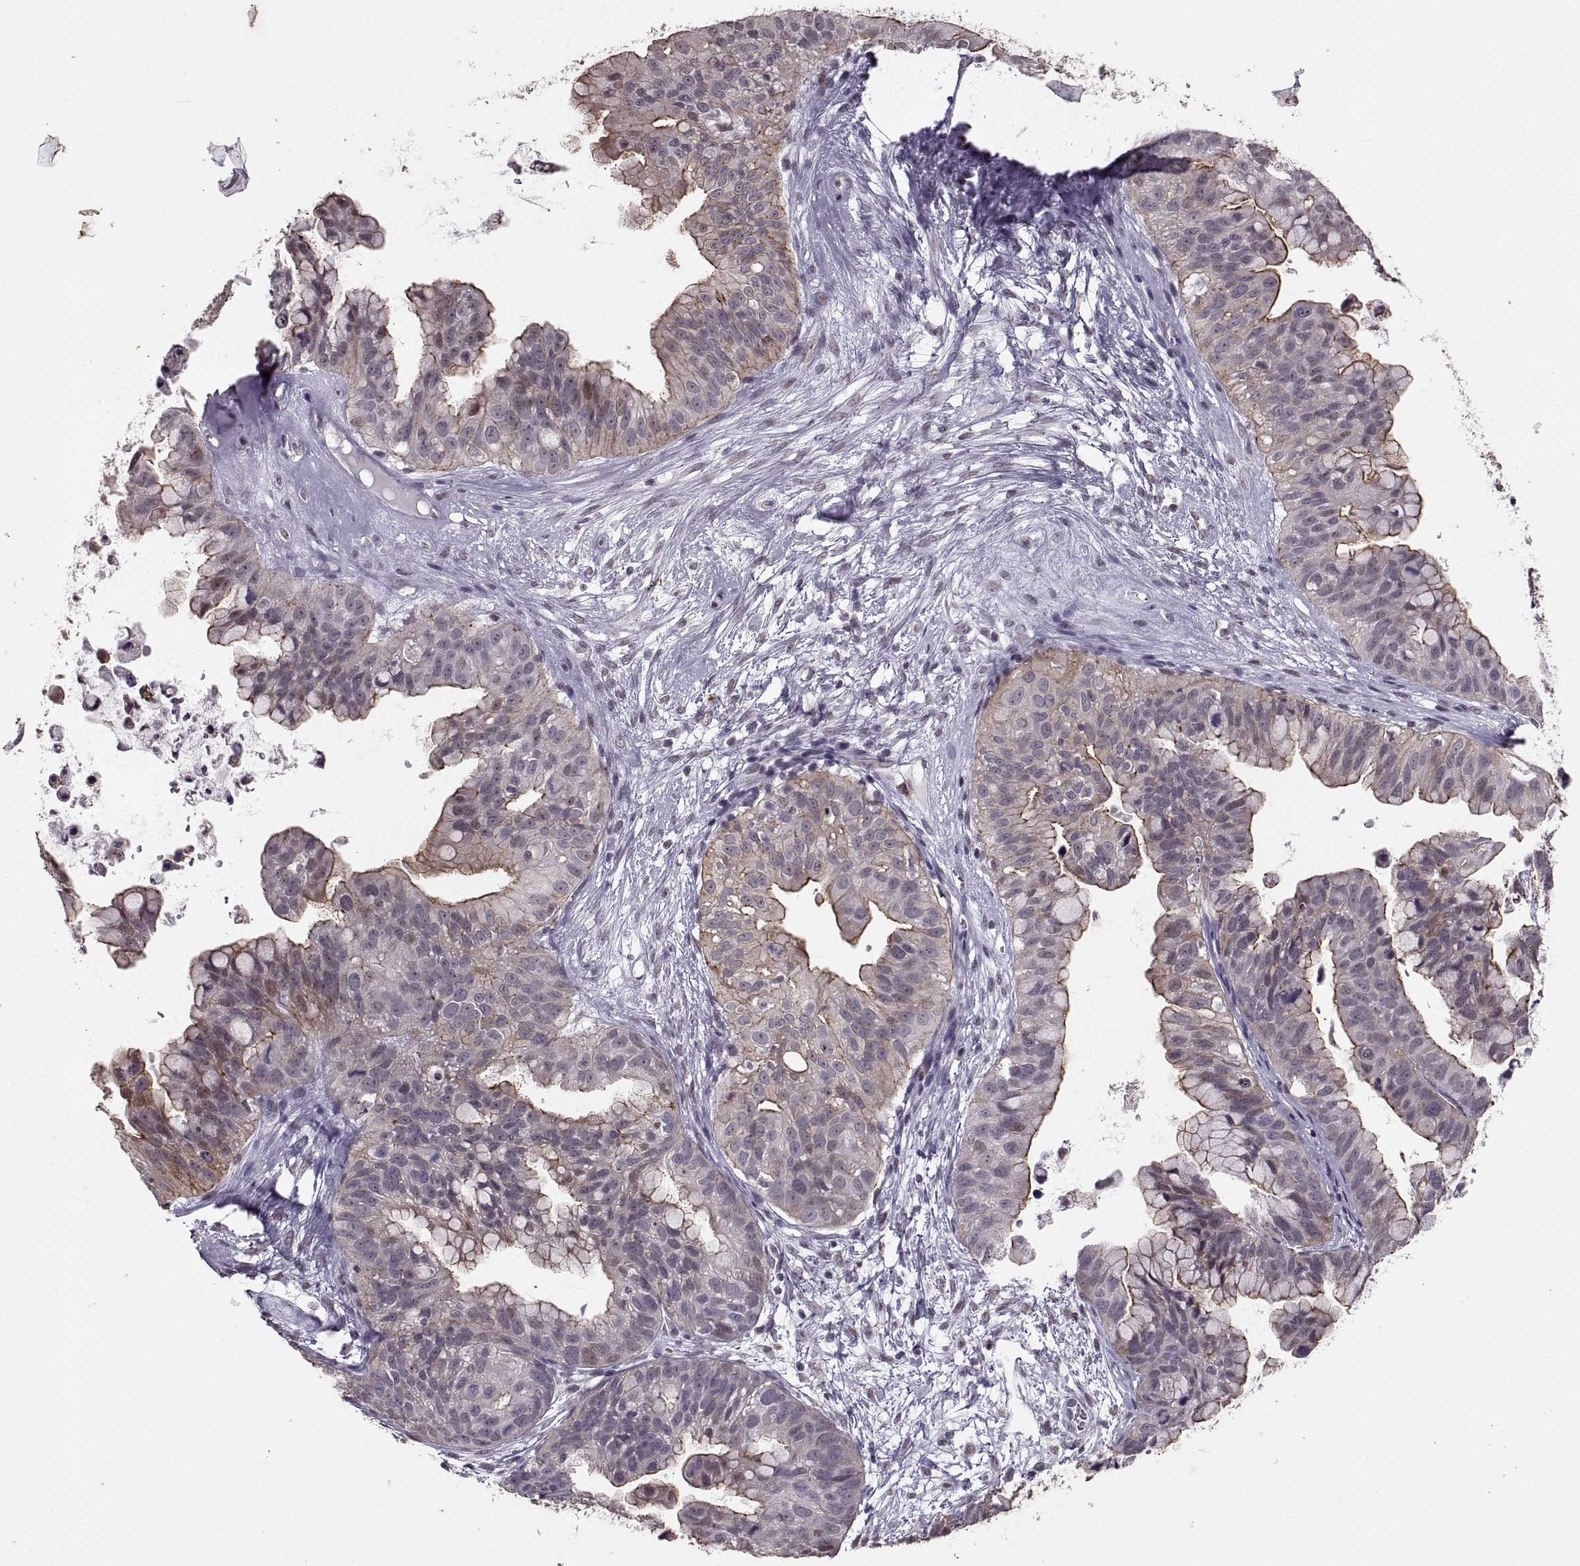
{"staining": {"intensity": "moderate", "quantity": "25%-75%", "location": "cytoplasmic/membranous"}, "tissue": "ovarian cancer", "cell_type": "Tumor cells", "image_type": "cancer", "snomed": [{"axis": "morphology", "description": "Cystadenocarcinoma, mucinous, NOS"}, {"axis": "topography", "description": "Ovary"}], "caption": "A medium amount of moderate cytoplasmic/membranous staining is identified in approximately 25%-75% of tumor cells in ovarian cancer tissue.", "gene": "PALS1", "patient": {"sex": "female", "age": 76}}